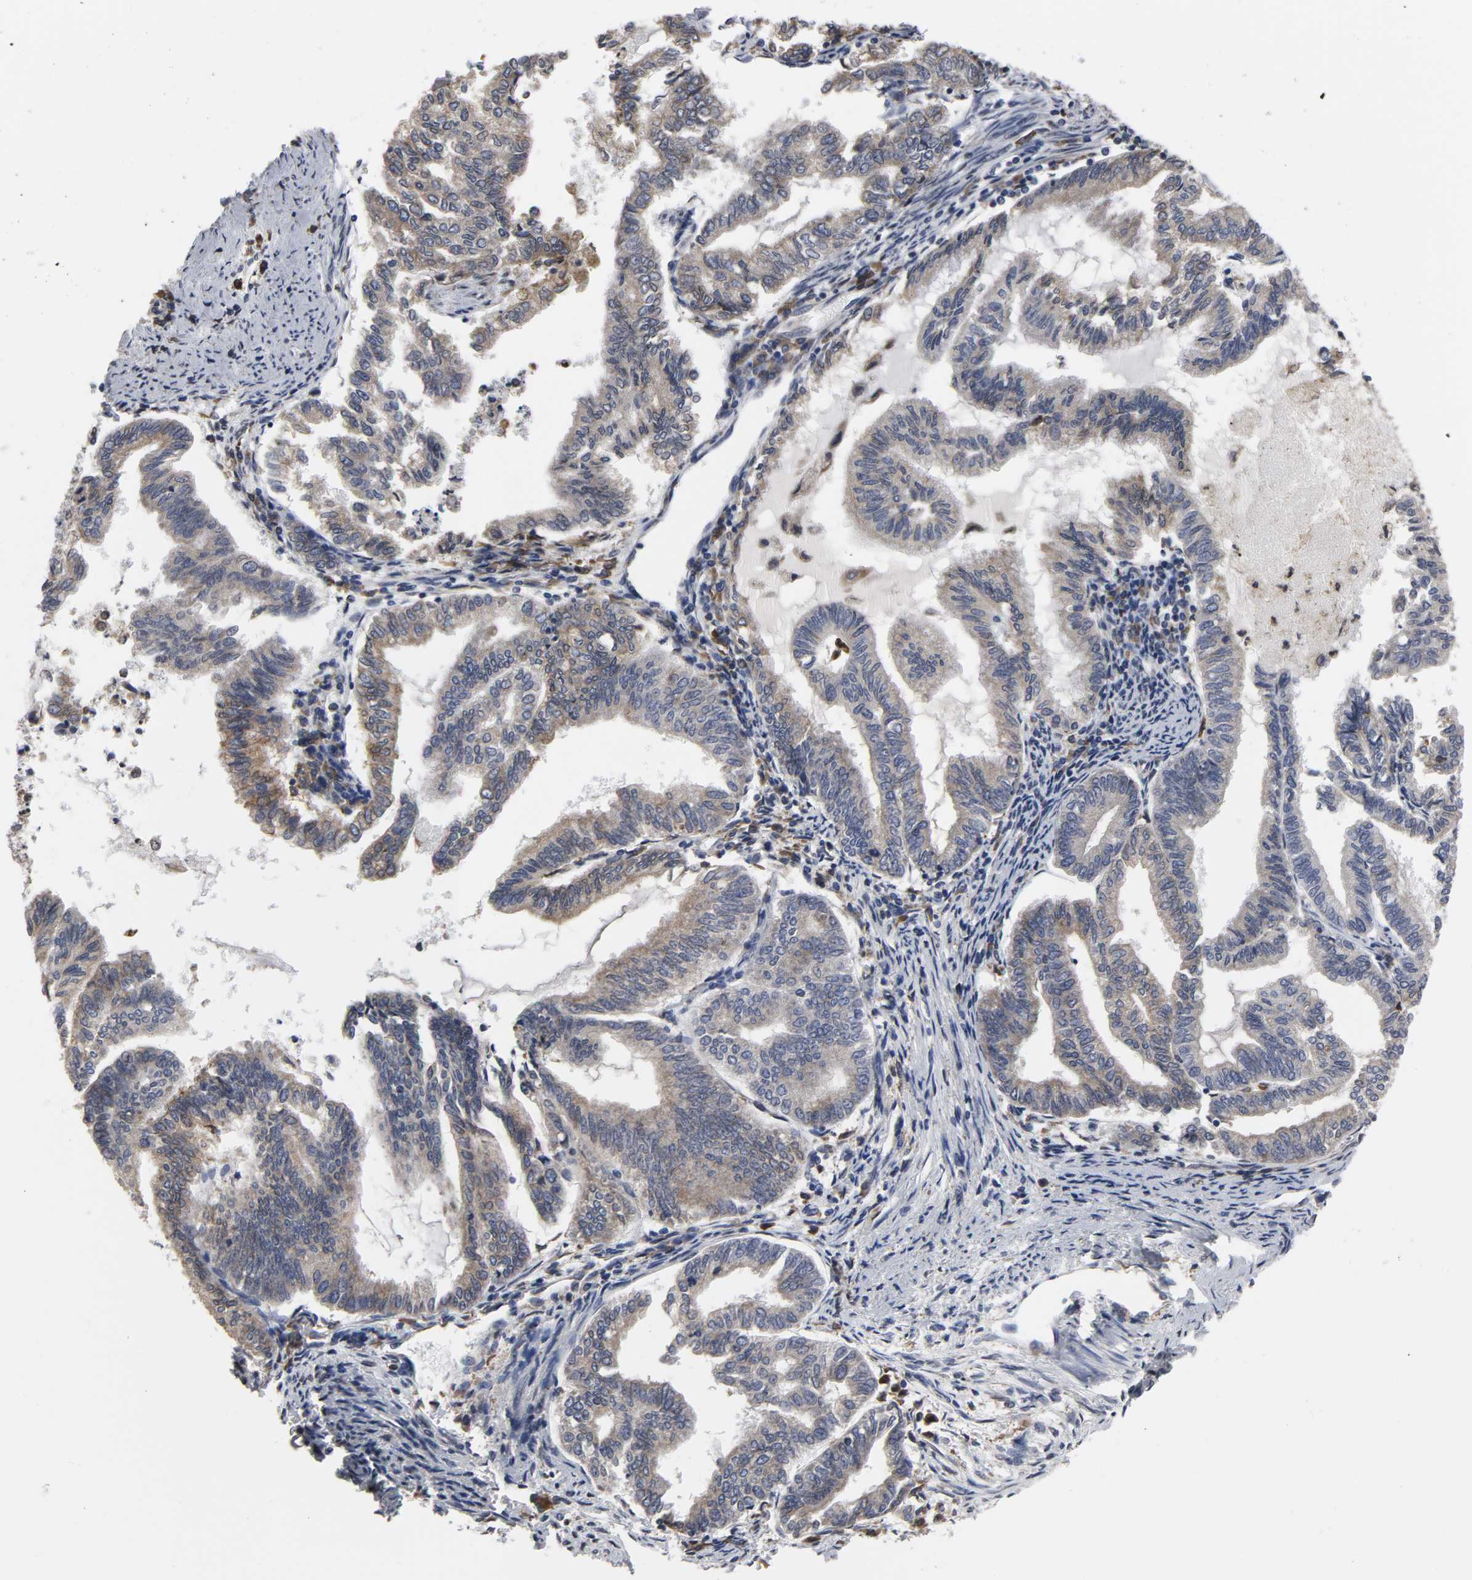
{"staining": {"intensity": "weak", "quantity": ">75%", "location": "cytoplasmic/membranous"}, "tissue": "endometrial cancer", "cell_type": "Tumor cells", "image_type": "cancer", "snomed": [{"axis": "morphology", "description": "Adenocarcinoma, NOS"}, {"axis": "topography", "description": "Endometrium"}], "caption": "A photomicrograph of human endometrial cancer stained for a protein exhibits weak cytoplasmic/membranous brown staining in tumor cells. (DAB = brown stain, brightfield microscopy at high magnification).", "gene": "HCK", "patient": {"sex": "female", "age": 79}}